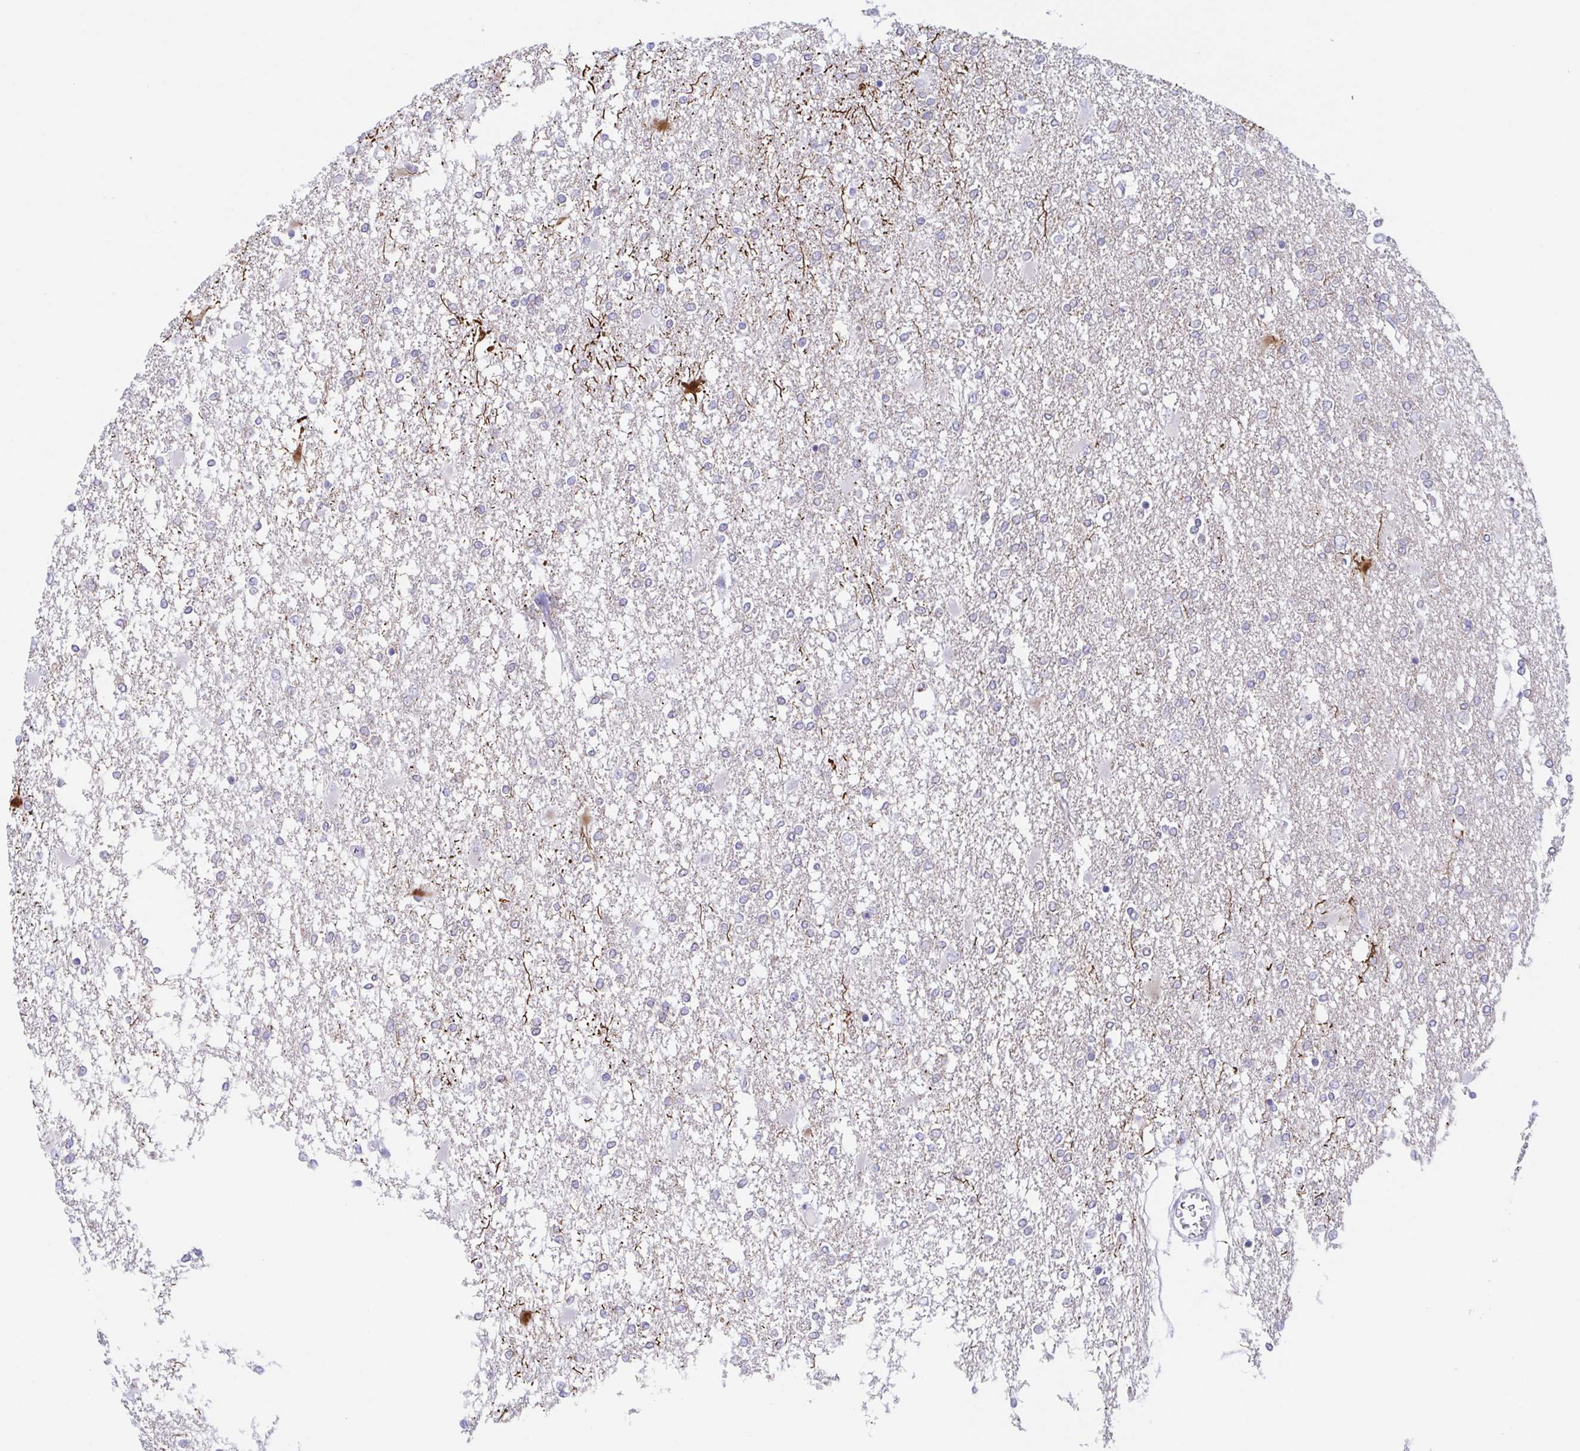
{"staining": {"intensity": "negative", "quantity": "none", "location": "none"}, "tissue": "glioma", "cell_type": "Tumor cells", "image_type": "cancer", "snomed": [{"axis": "morphology", "description": "Glioma, malignant, High grade"}, {"axis": "topography", "description": "Cerebral cortex"}], "caption": "Micrograph shows no protein staining in tumor cells of malignant glioma (high-grade) tissue.", "gene": "HTR2A", "patient": {"sex": "male", "age": 79}}